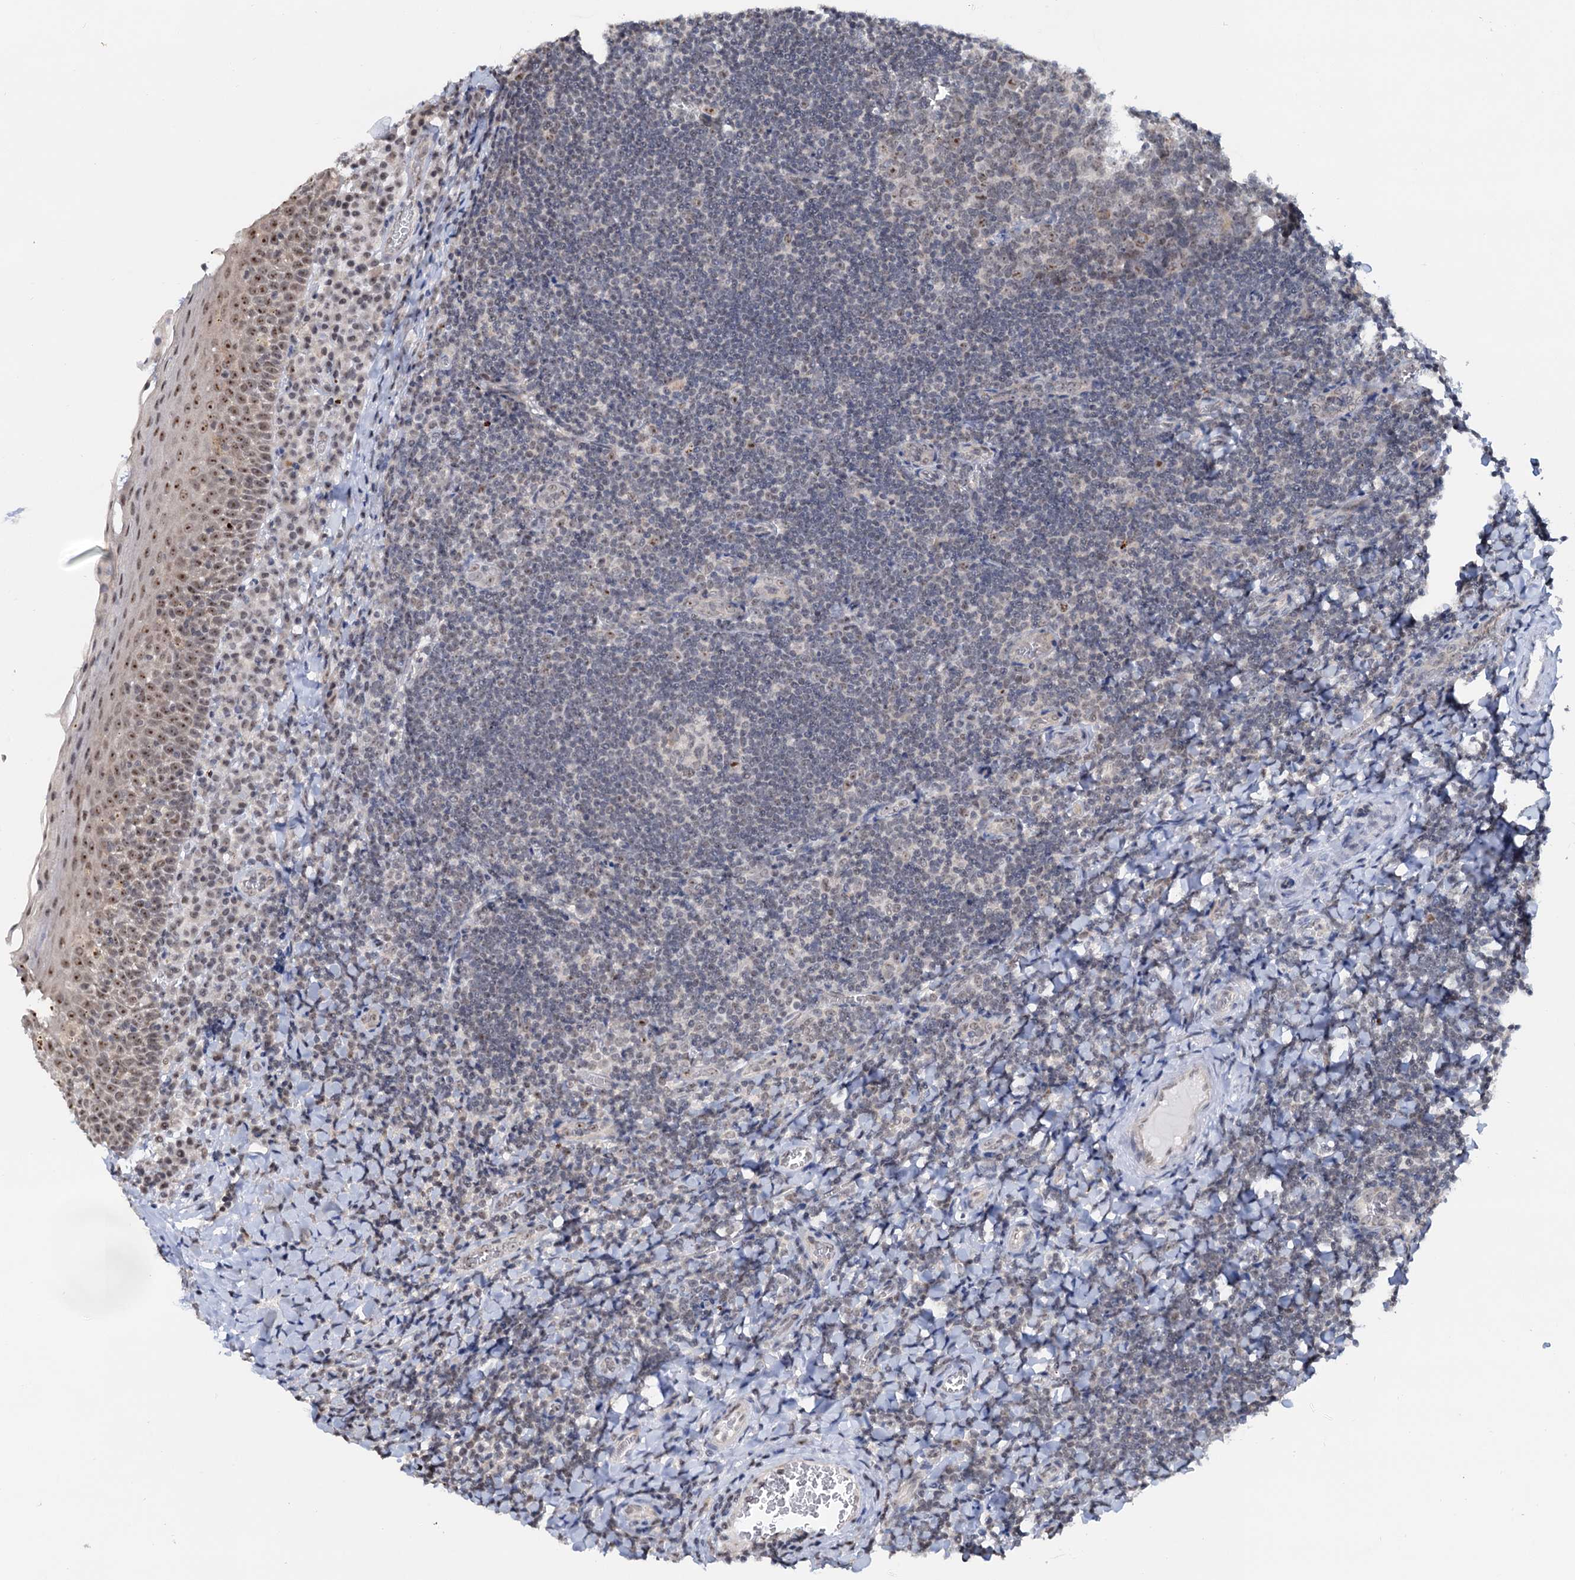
{"staining": {"intensity": "moderate", "quantity": "<25%", "location": "nuclear"}, "tissue": "tonsil", "cell_type": "Germinal center cells", "image_type": "normal", "snomed": [{"axis": "morphology", "description": "Normal tissue, NOS"}, {"axis": "topography", "description": "Tonsil"}], "caption": "This photomicrograph exhibits IHC staining of normal human tonsil, with low moderate nuclear positivity in about <25% of germinal center cells.", "gene": "NAT10", "patient": {"sex": "male", "age": 27}}